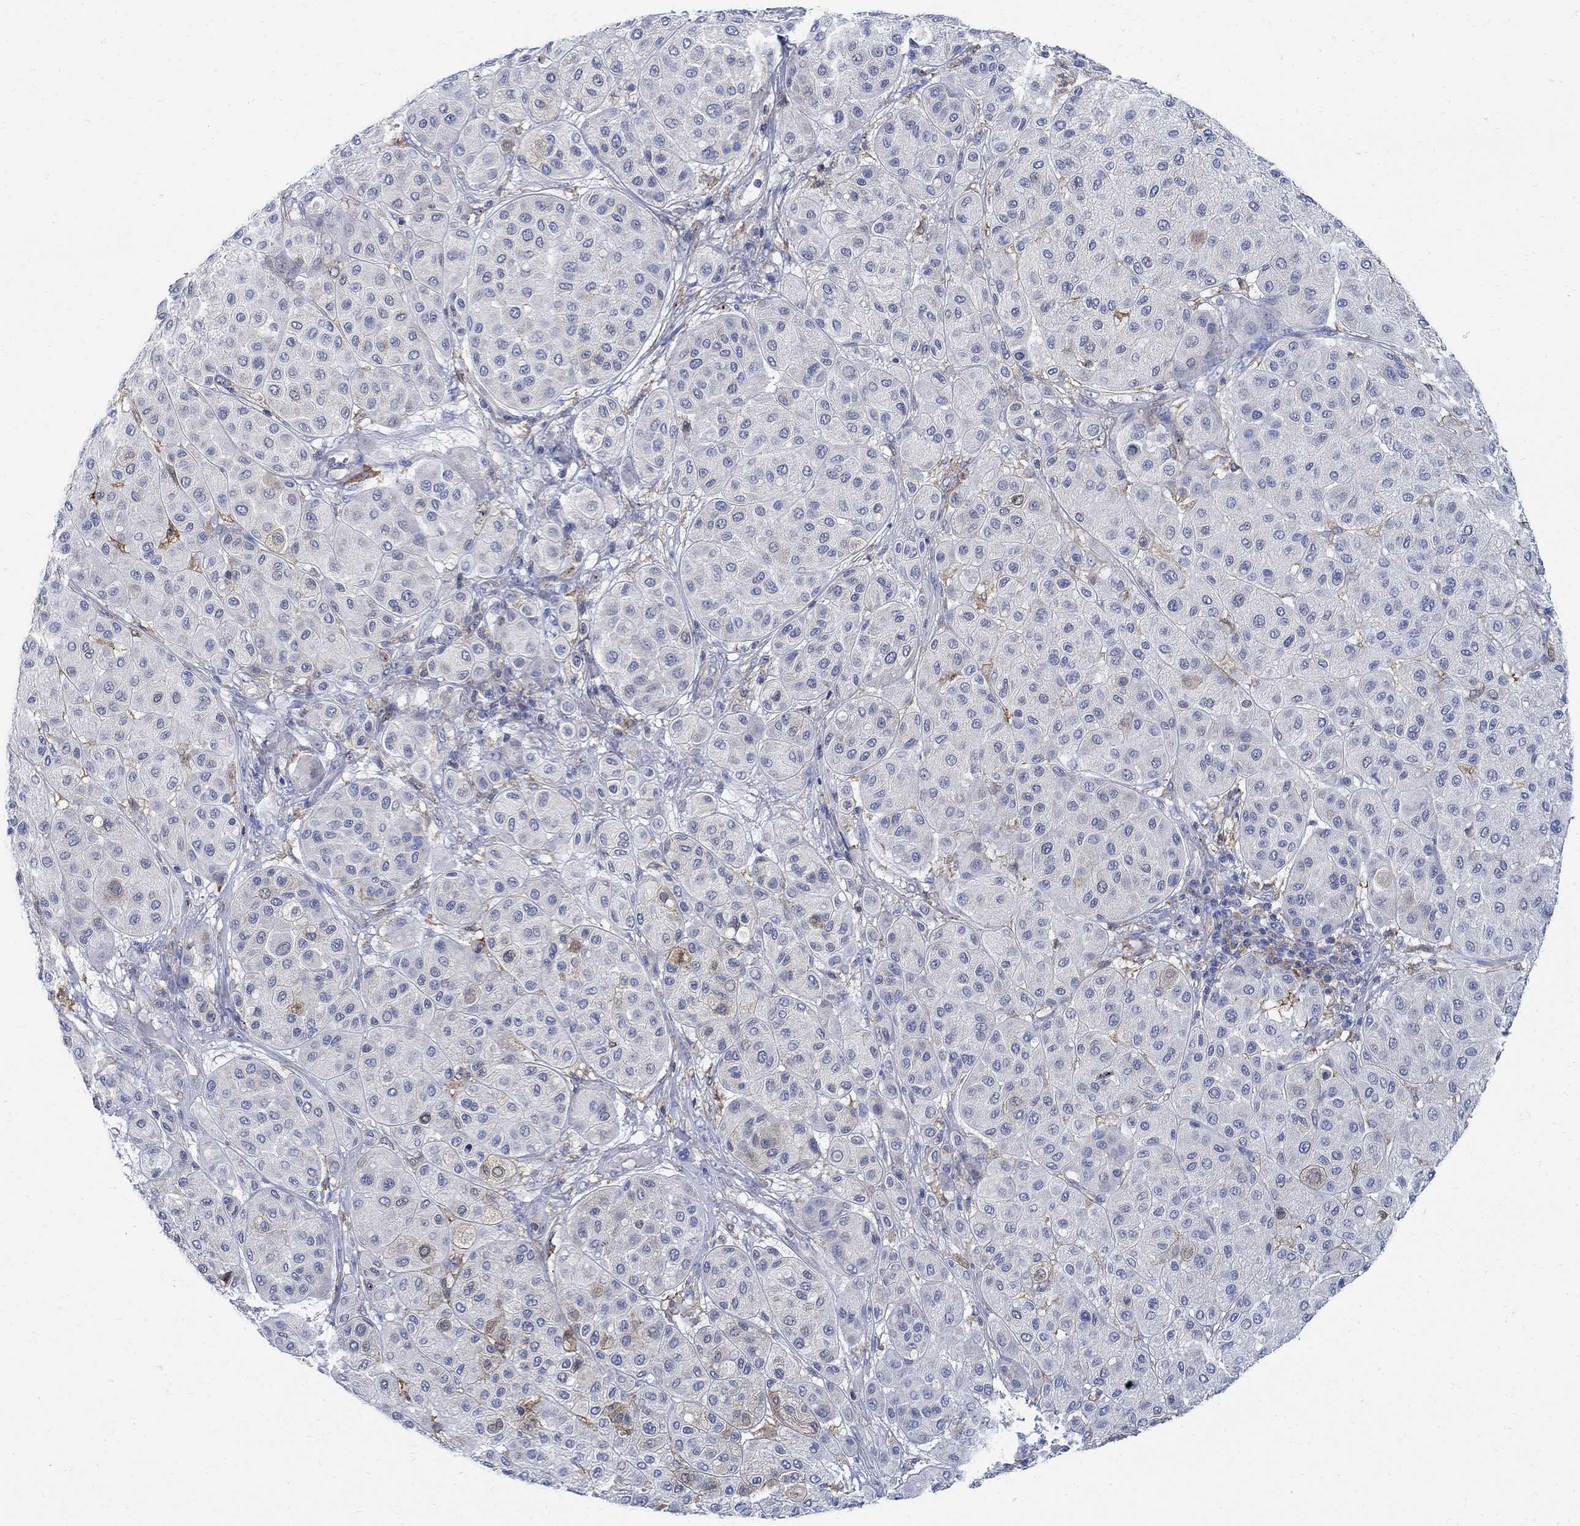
{"staining": {"intensity": "negative", "quantity": "none", "location": "none"}, "tissue": "melanoma", "cell_type": "Tumor cells", "image_type": "cancer", "snomed": [{"axis": "morphology", "description": "Malignant melanoma, Metastatic site"}, {"axis": "topography", "description": "Smooth muscle"}], "caption": "This is an IHC photomicrograph of malignant melanoma (metastatic site). There is no expression in tumor cells.", "gene": "PHF21B", "patient": {"sex": "male", "age": 41}}